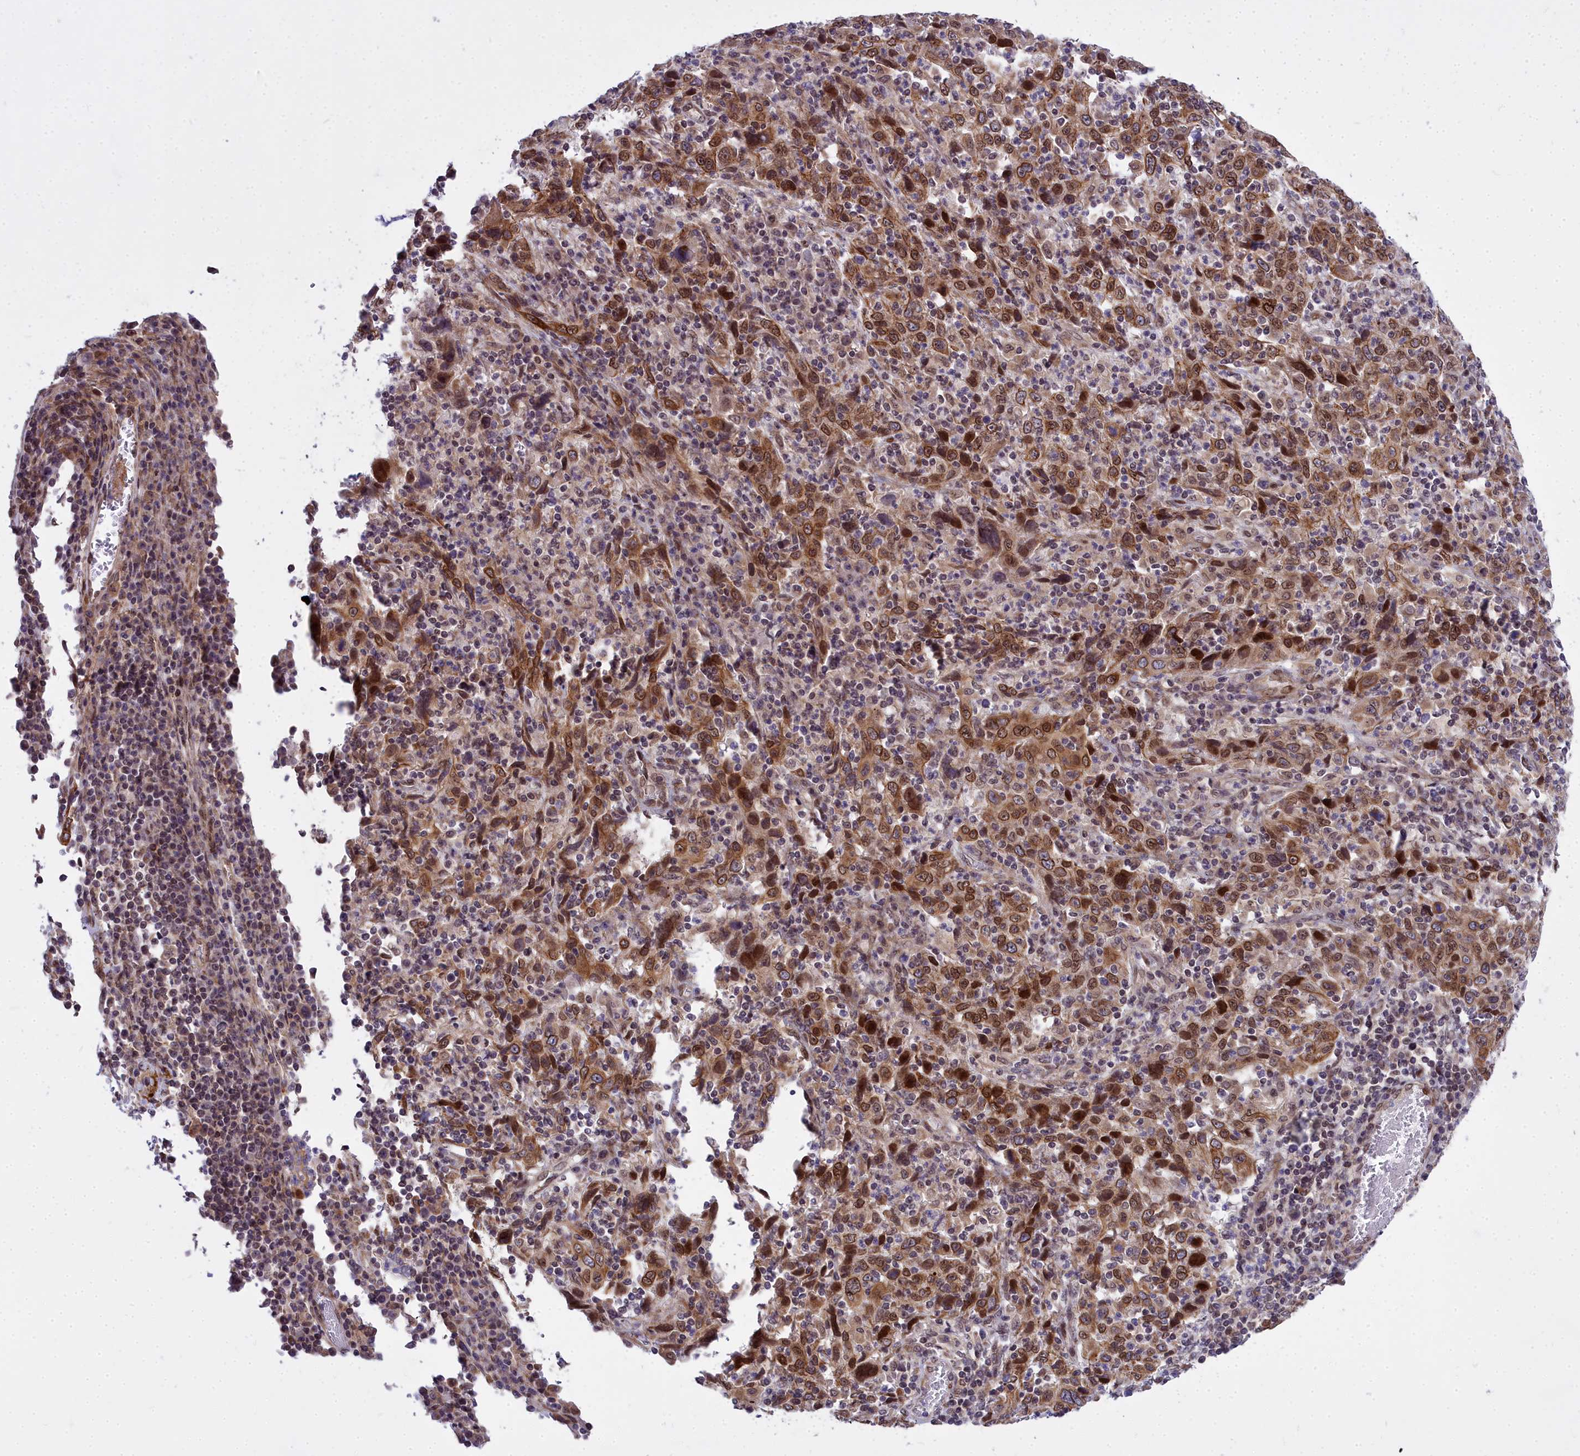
{"staining": {"intensity": "moderate", "quantity": ">75%", "location": "cytoplasmic/membranous,nuclear"}, "tissue": "cervical cancer", "cell_type": "Tumor cells", "image_type": "cancer", "snomed": [{"axis": "morphology", "description": "Squamous cell carcinoma, NOS"}, {"axis": "topography", "description": "Cervix"}], "caption": "Immunohistochemistry (IHC) histopathology image of human cervical squamous cell carcinoma stained for a protein (brown), which demonstrates medium levels of moderate cytoplasmic/membranous and nuclear expression in about >75% of tumor cells.", "gene": "ABCB8", "patient": {"sex": "female", "age": 46}}